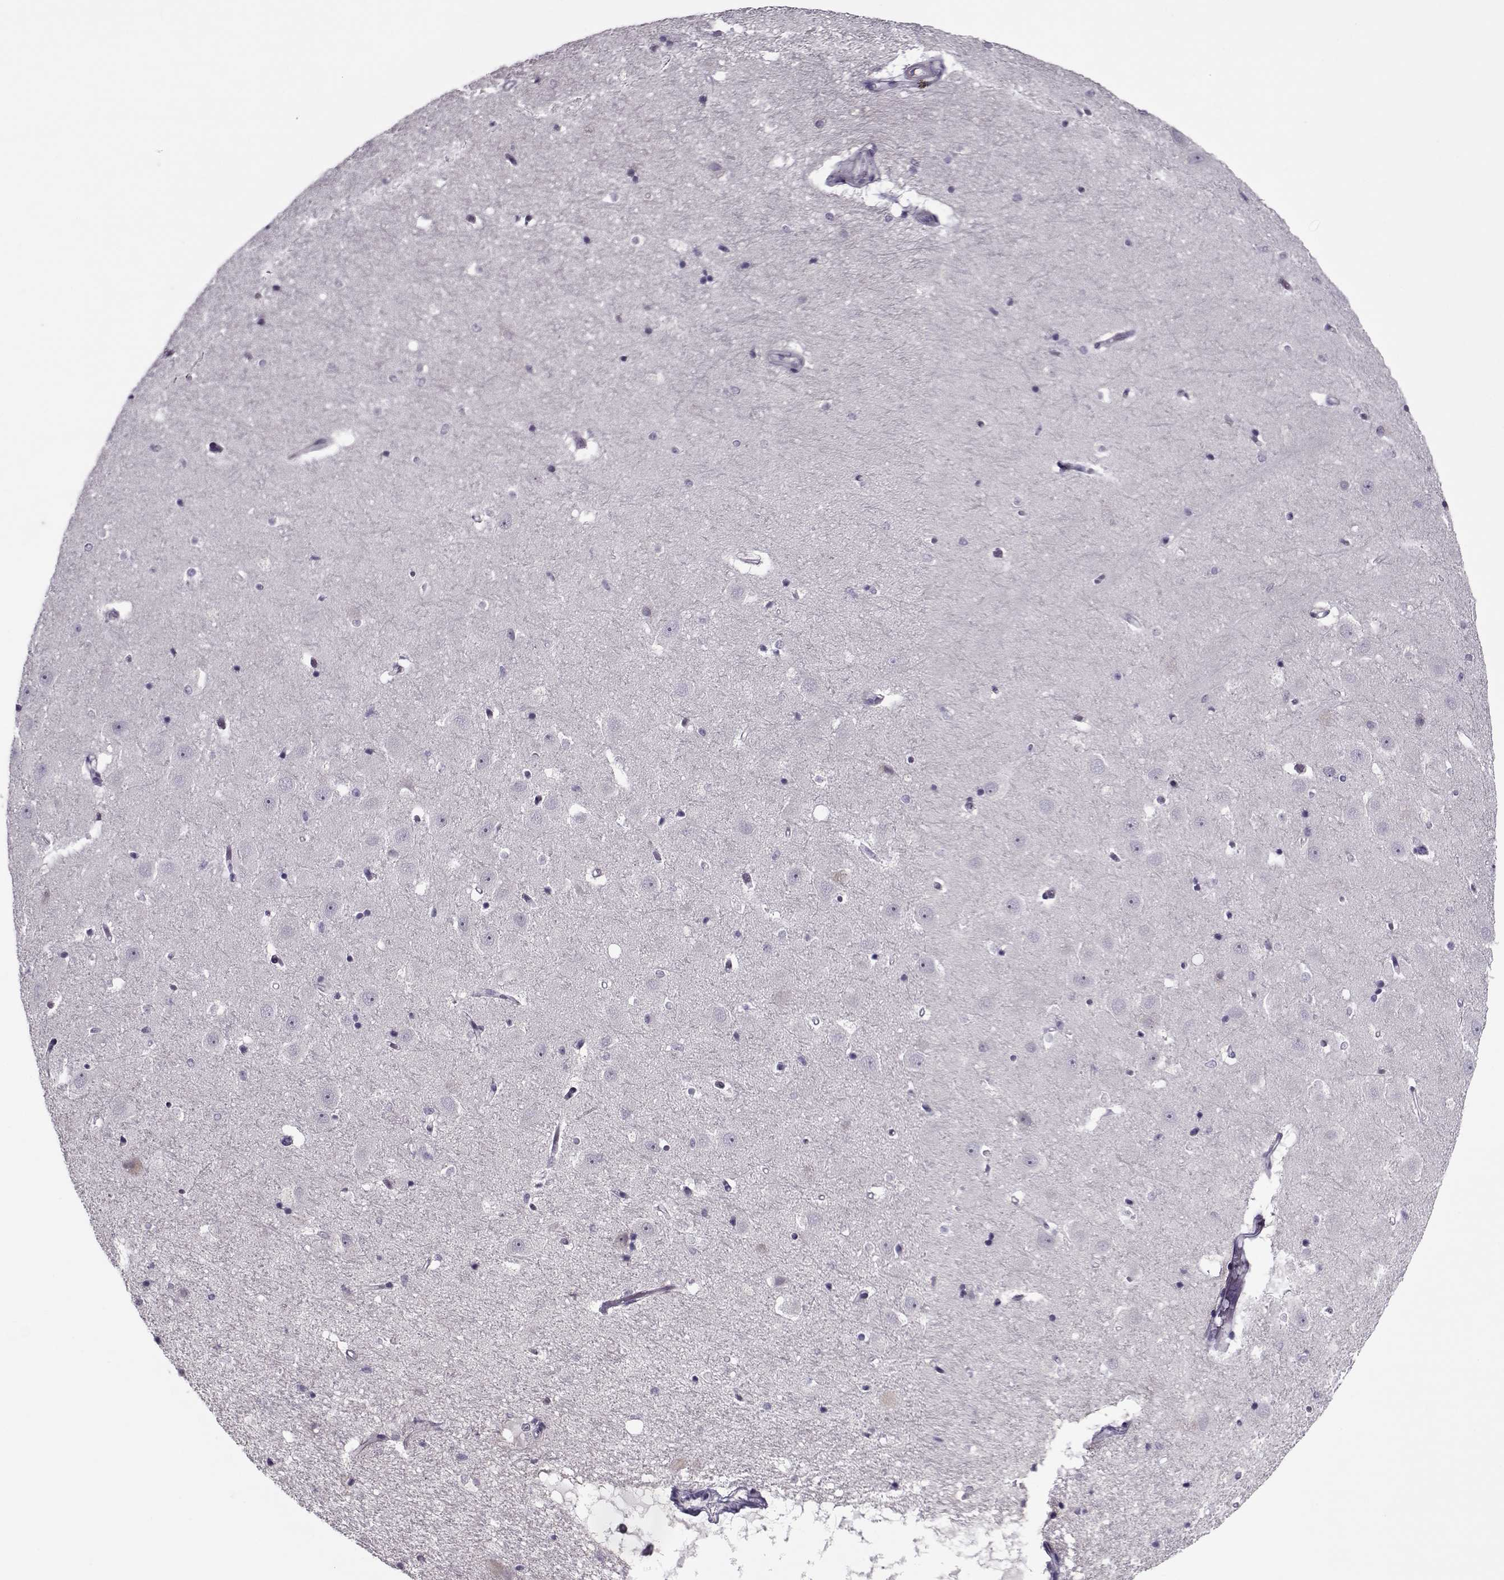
{"staining": {"intensity": "negative", "quantity": "none", "location": "none"}, "tissue": "hippocampus", "cell_type": "Glial cells", "image_type": "normal", "snomed": [{"axis": "morphology", "description": "Normal tissue, NOS"}, {"axis": "topography", "description": "Hippocampus"}], "caption": "There is no significant positivity in glial cells of hippocampus. Nuclei are stained in blue.", "gene": "CIBAR1", "patient": {"sex": "male", "age": 44}}